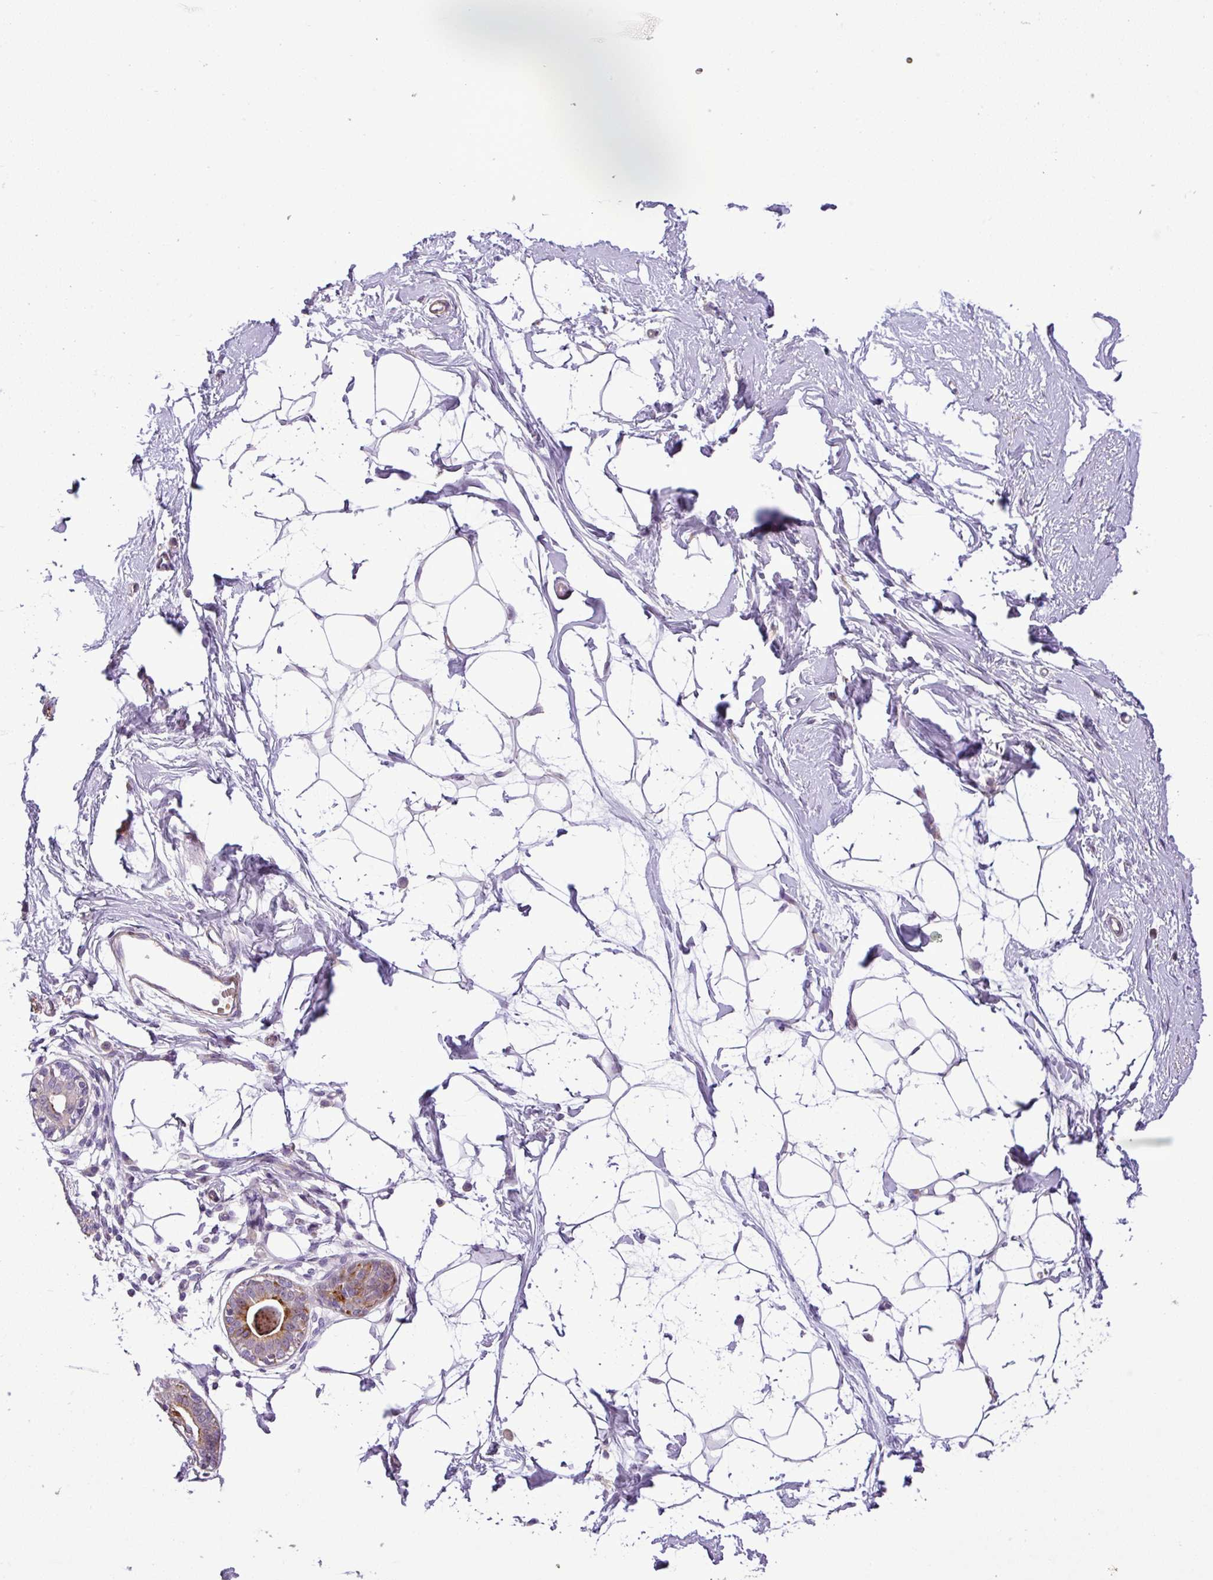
{"staining": {"intensity": "negative", "quantity": "none", "location": "none"}, "tissue": "breast", "cell_type": "Adipocytes", "image_type": "normal", "snomed": [{"axis": "morphology", "description": "Normal tissue, NOS"}, {"axis": "topography", "description": "Breast"}], "caption": "This is an immunohistochemistry (IHC) photomicrograph of unremarkable human breast. There is no positivity in adipocytes.", "gene": "NBEAL2", "patient": {"sex": "female", "age": 45}}